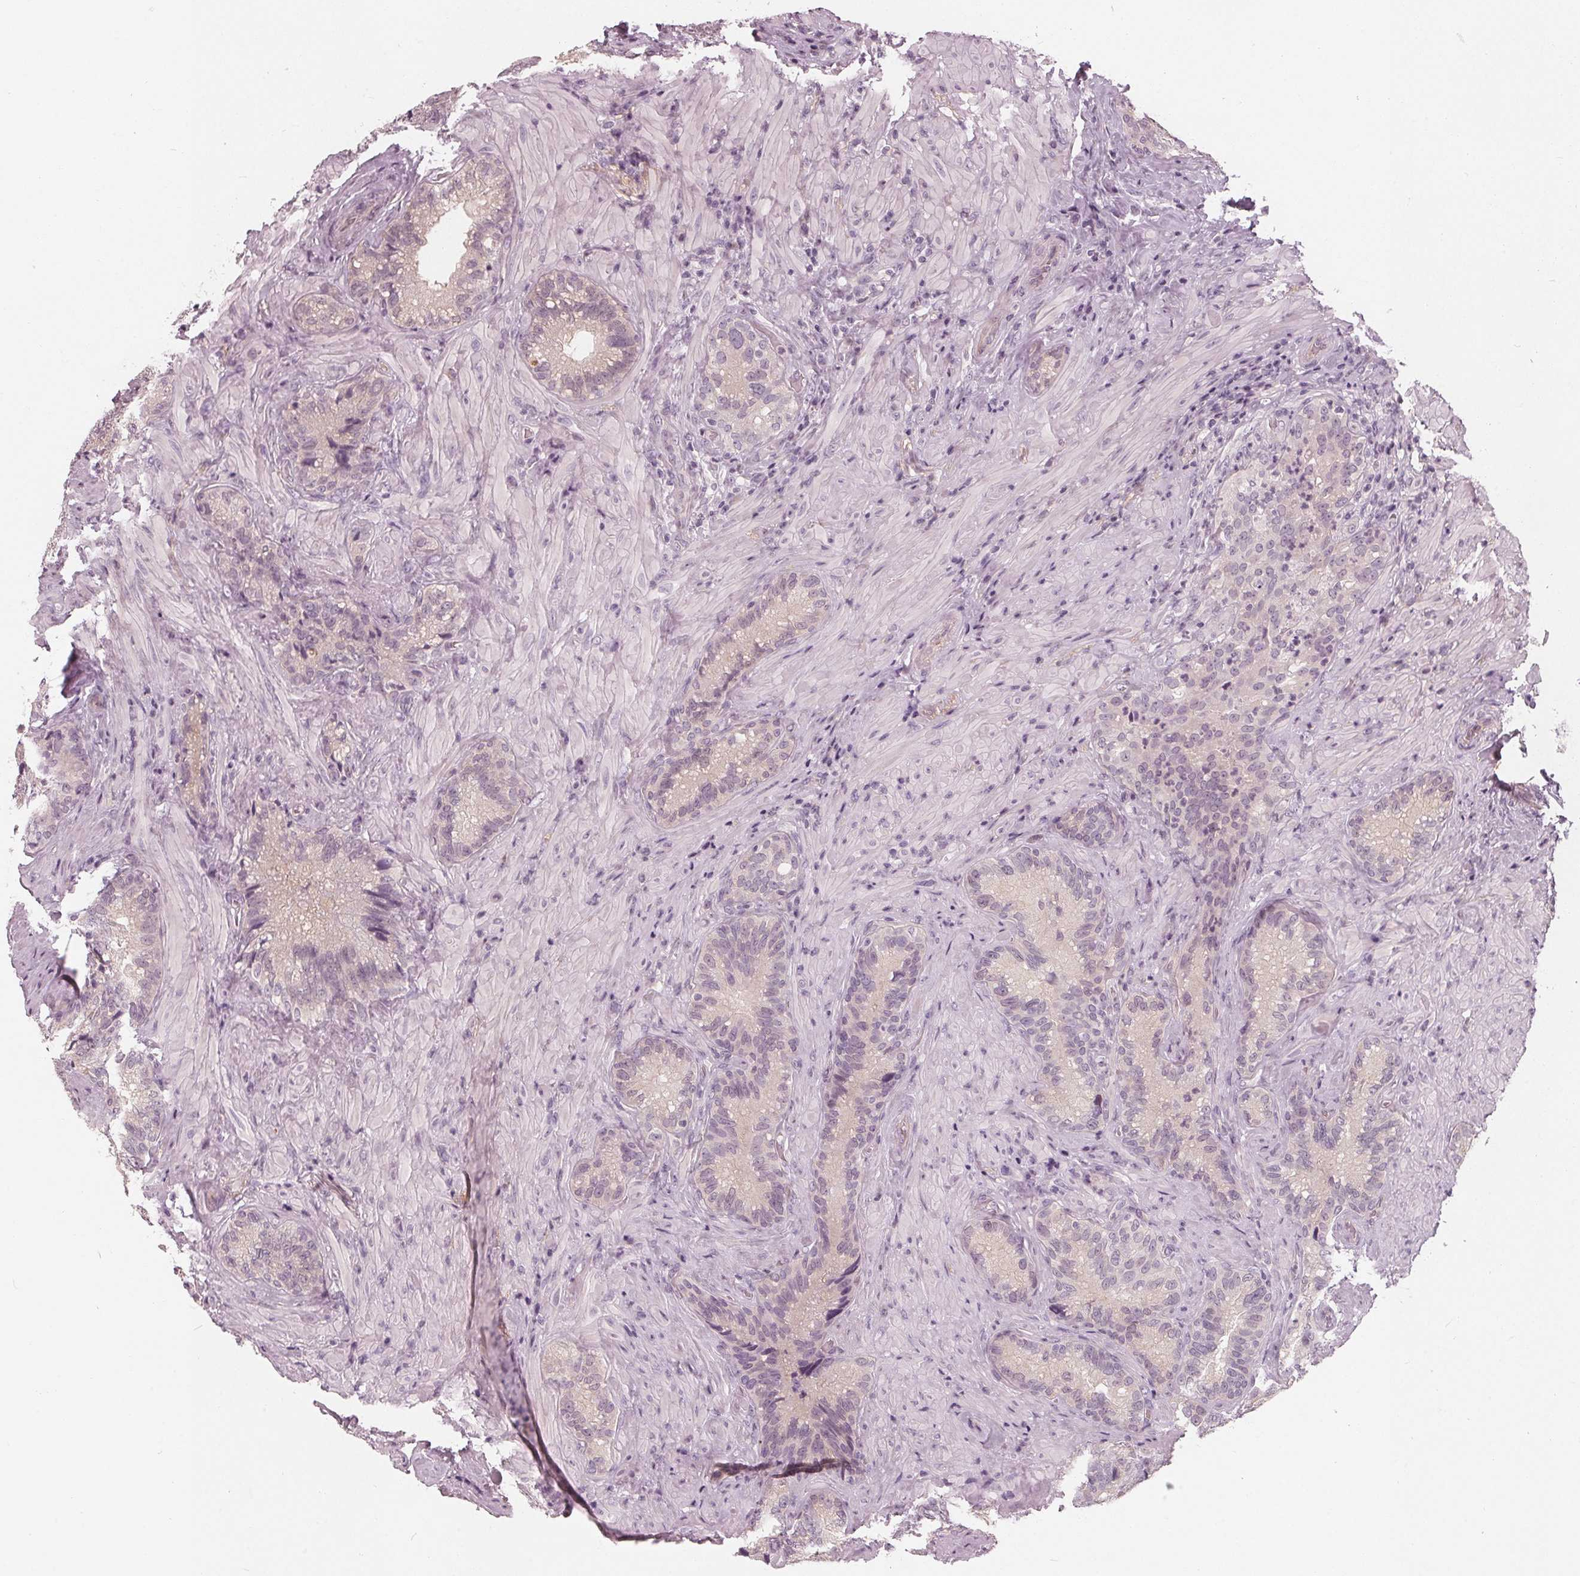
{"staining": {"intensity": "negative", "quantity": "none", "location": "none"}, "tissue": "seminal vesicle", "cell_type": "Glandular cells", "image_type": "normal", "snomed": [{"axis": "morphology", "description": "Normal tissue, NOS"}, {"axis": "topography", "description": "Seminal veicle"}], "caption": "Seminal vesicle stained for a protein using immunohistochemistry demonstrates no staining glandular cells.", "gene": "SAT2", "patient": {"sex": "male", "age": 68}}